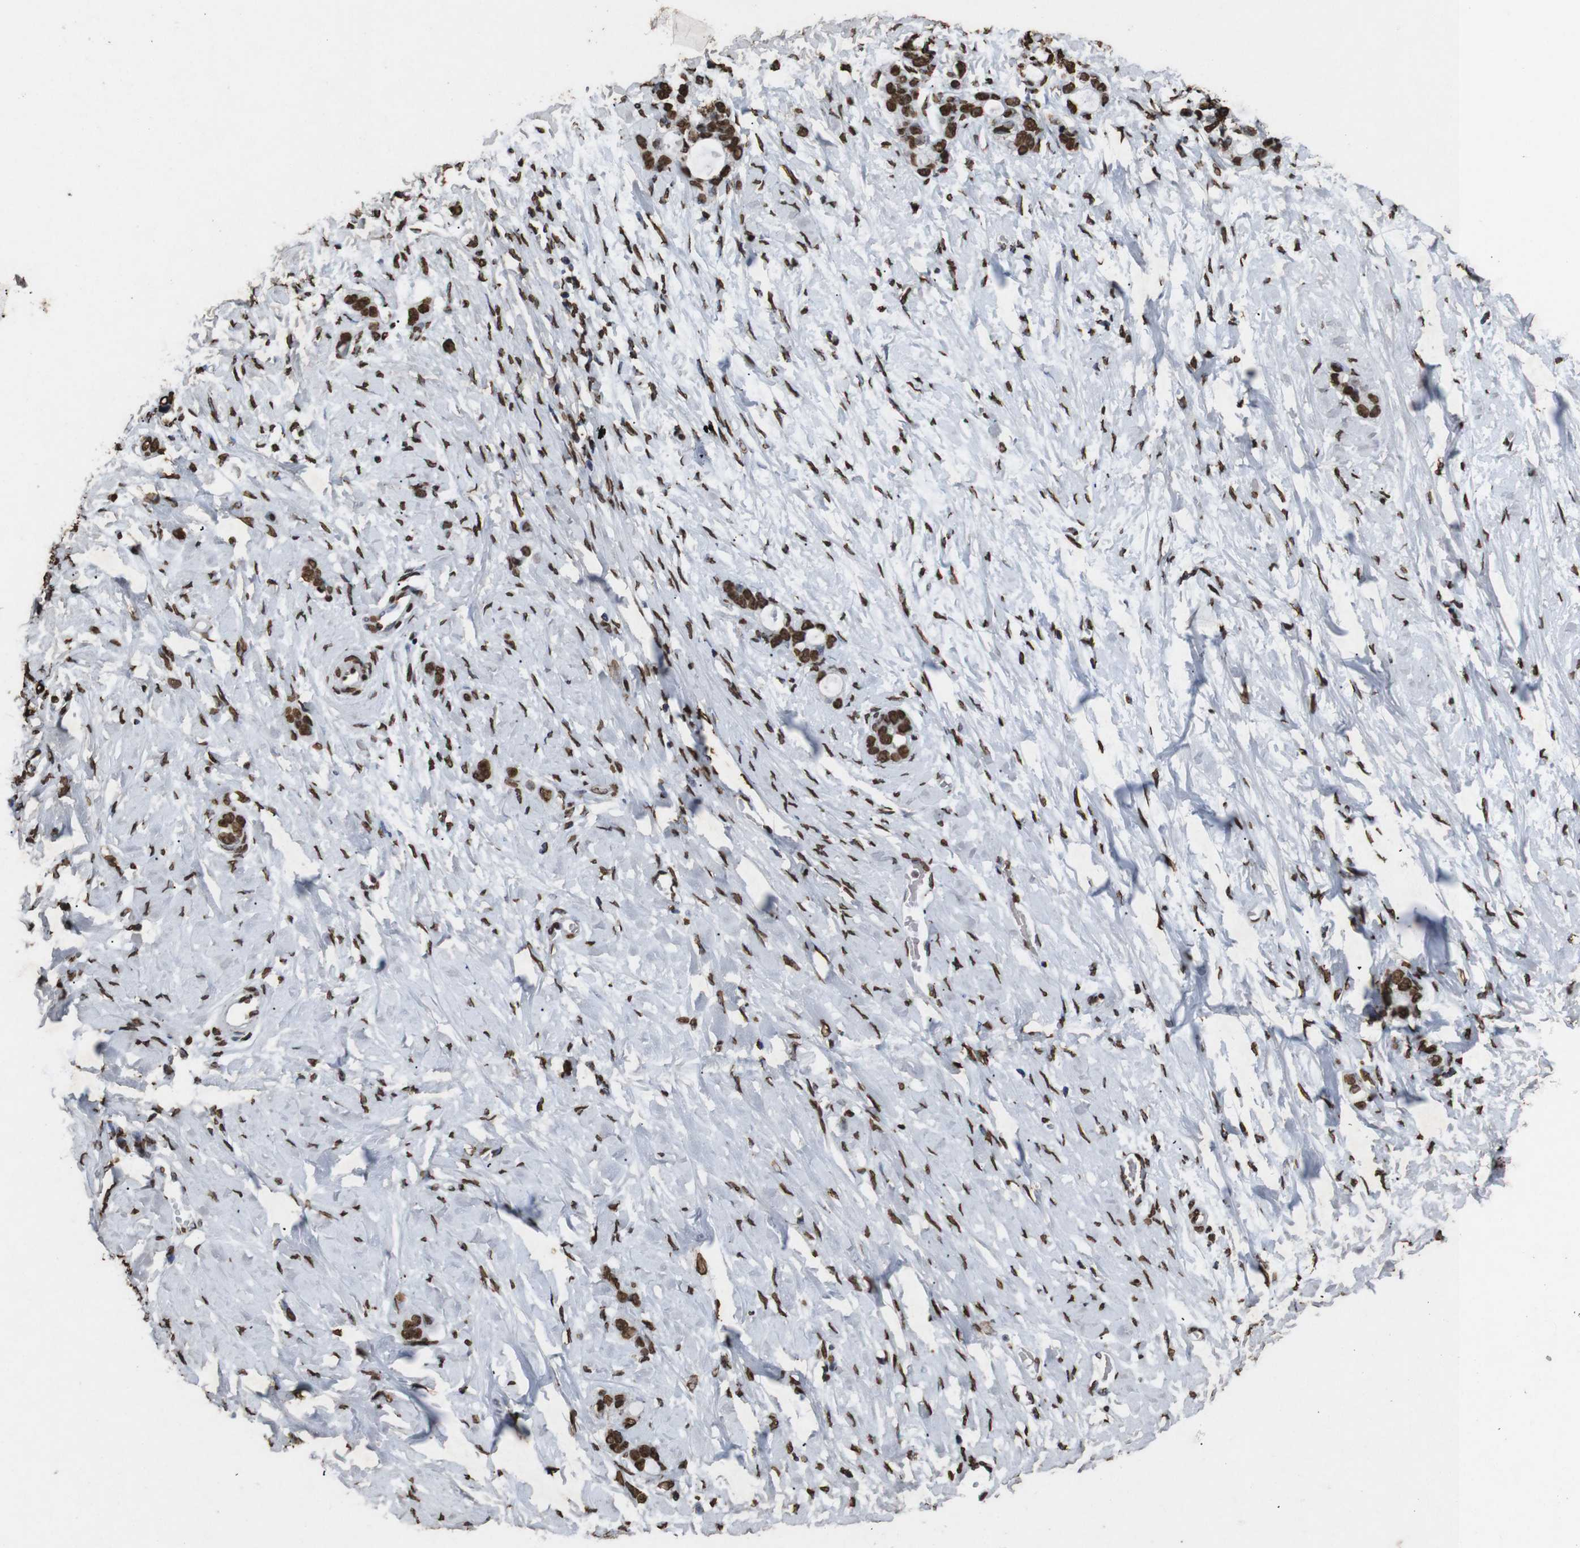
{"staining": {"intensity": "strong", "quantity": ">75%", "location": "nuclear"}, "tissue": "stomach cancer", "cell_type": "Tumor cells", "image_type": "cancer", "snomed": [{"axis": "morphology", "description": "Adenocarcinoma, NOS"}, {"axis": "topography", "description": "Stomach"}], "caption": "An immunohistochemistry (IHC) photomicrograph of neoplastic tissue is shown. Protein staining in brown highlights strong nuclear positivity in stomach cancer within tumor cells.", "gene": "MDM2", "patient": {"sex": "female", "age": 75}}